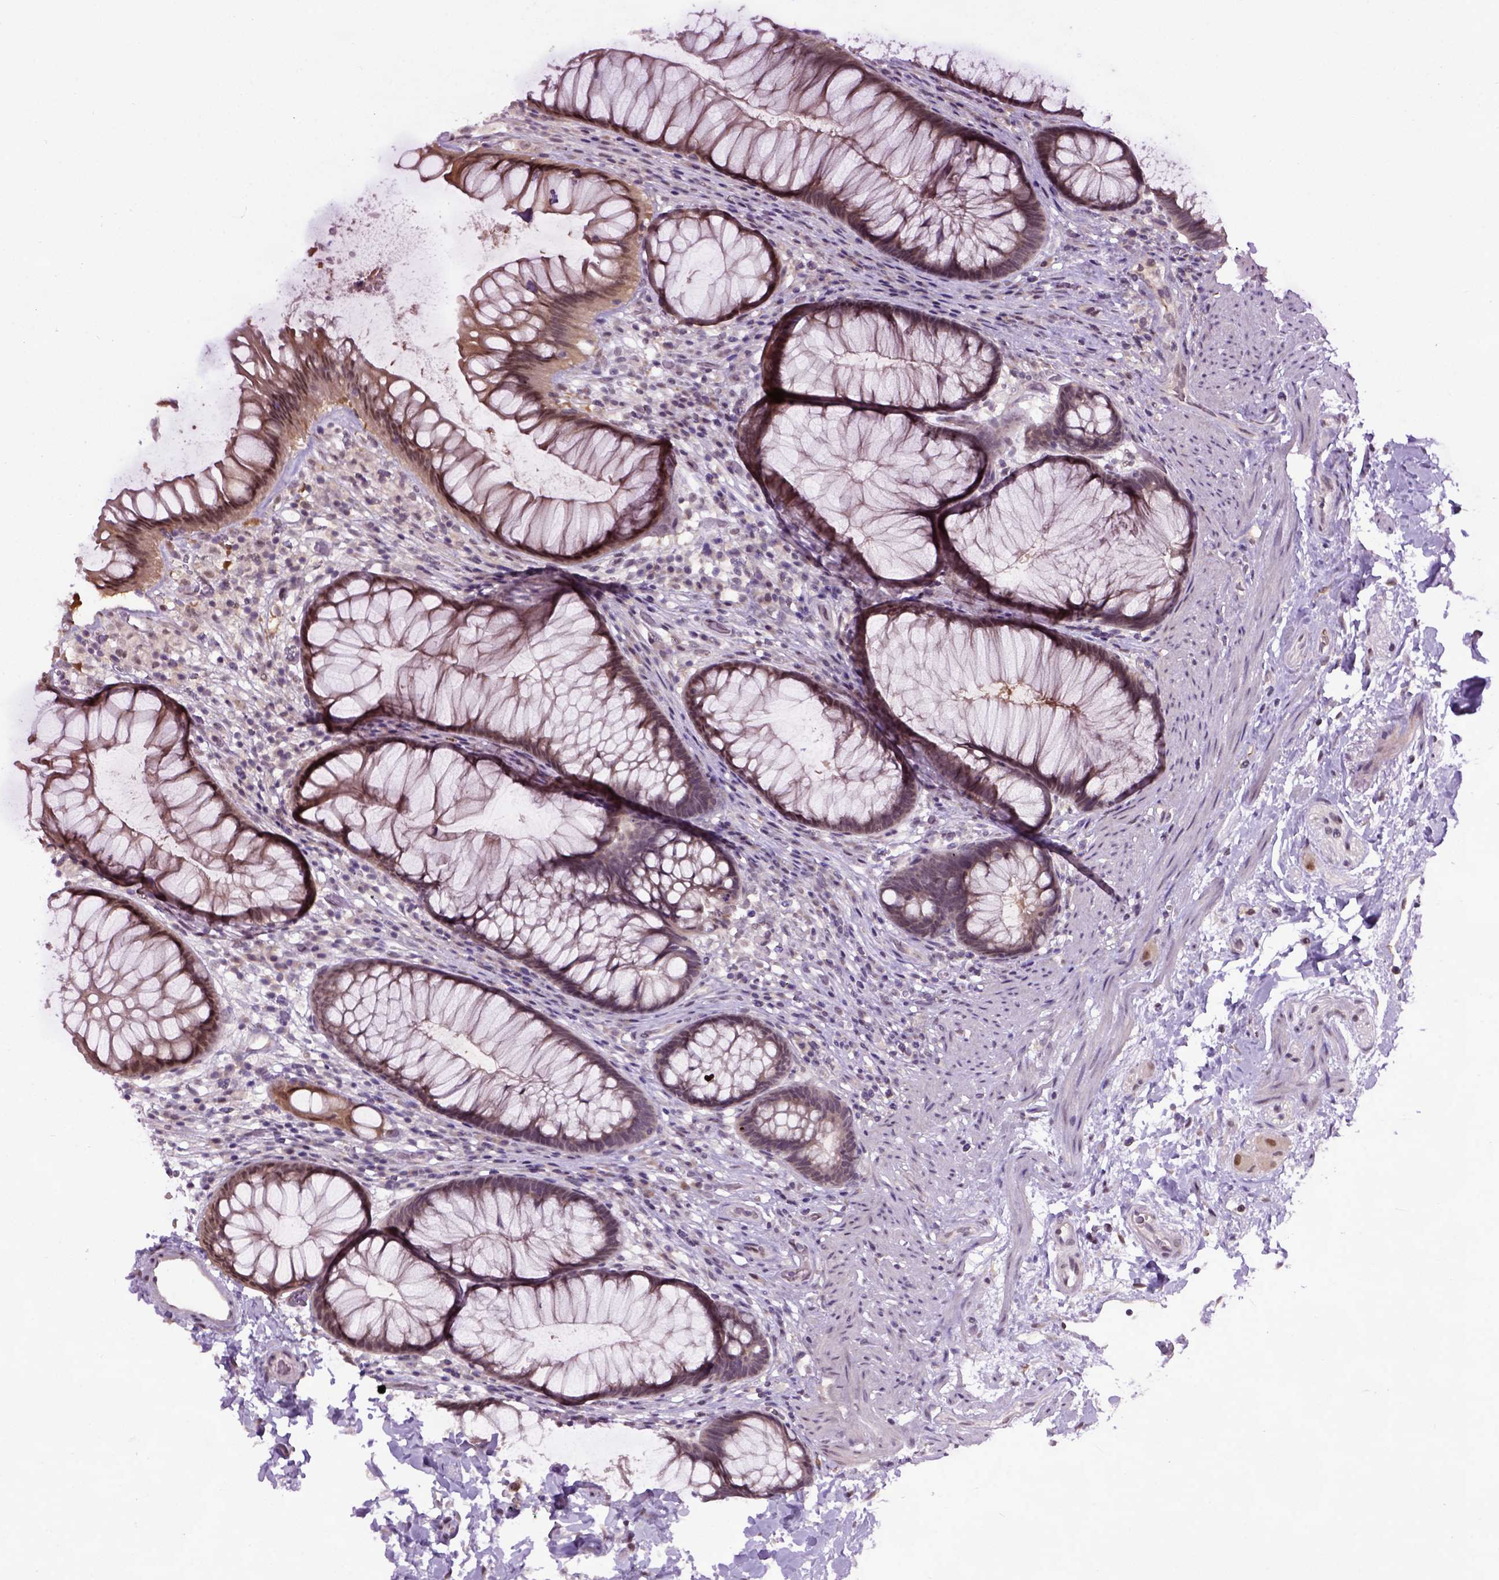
{"staining": {"intensity": "moderate", "quantity": ">75%", "location": "cytoplasmic/membranous"}, "tissue": "rectum", "cell_type": "Glandular cells", "image_type": "normal", "snomed": [{"axis": "morphology", "description": "Normal tissue, NOS"}, {"axis": "topography", "description": "Smooth muscle"}, {"axis": "topography", "description": "Rectum"}], "caption": "An immunohistochemistry (IHC) photomicrograph of unremarkable tissue is shown. Protein staining in brown shows moderate cytoplasmic/membranous positivity in rectum within glandular cells.", "gene": "RAB43", "patient": {"sex": "male", "age": 53}}